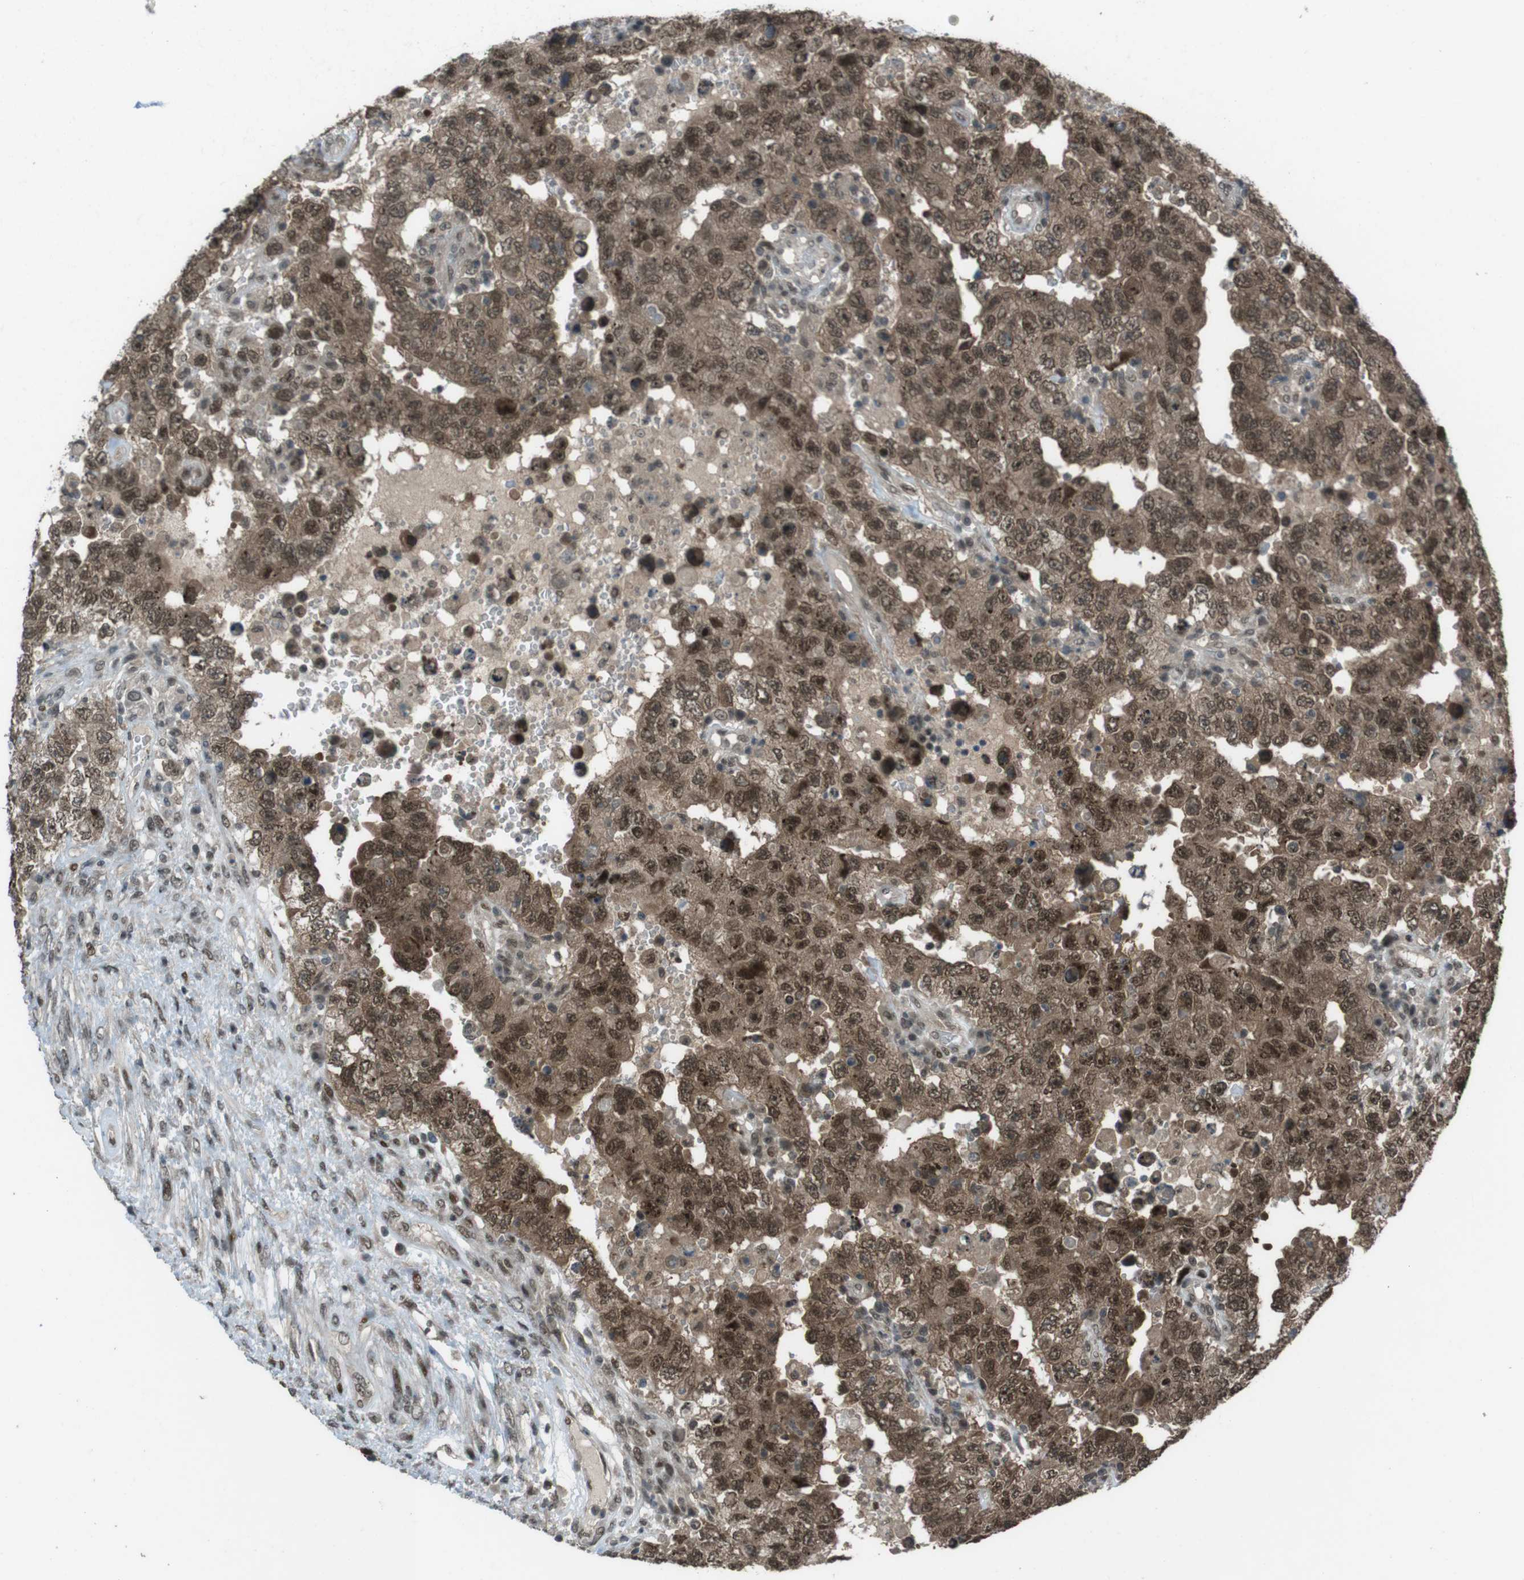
{"staining": {"intensity": "strong", "quantity": ">75%", "location": "cytoplasmic/membranous,nuclear"}, "tissue": "testis cancer", "cell_type": "Tumor cells", "image_type": "cancer", "snomed": [{"axis": "morphology", "description": "Carcinoma, Embryonal, NOS"}, {"axis": "topography", "description": "Testis"}], "caption": "The micrograph displays immunohistochemical staining of embryonal carcinoma (testis). There is strong cytoplasmic/membranous and nuclear positivity is identified in approximately >75% of tumor cells.", "gene": "SLITRK5", "patient": {"sex": "male", "age": 26}}